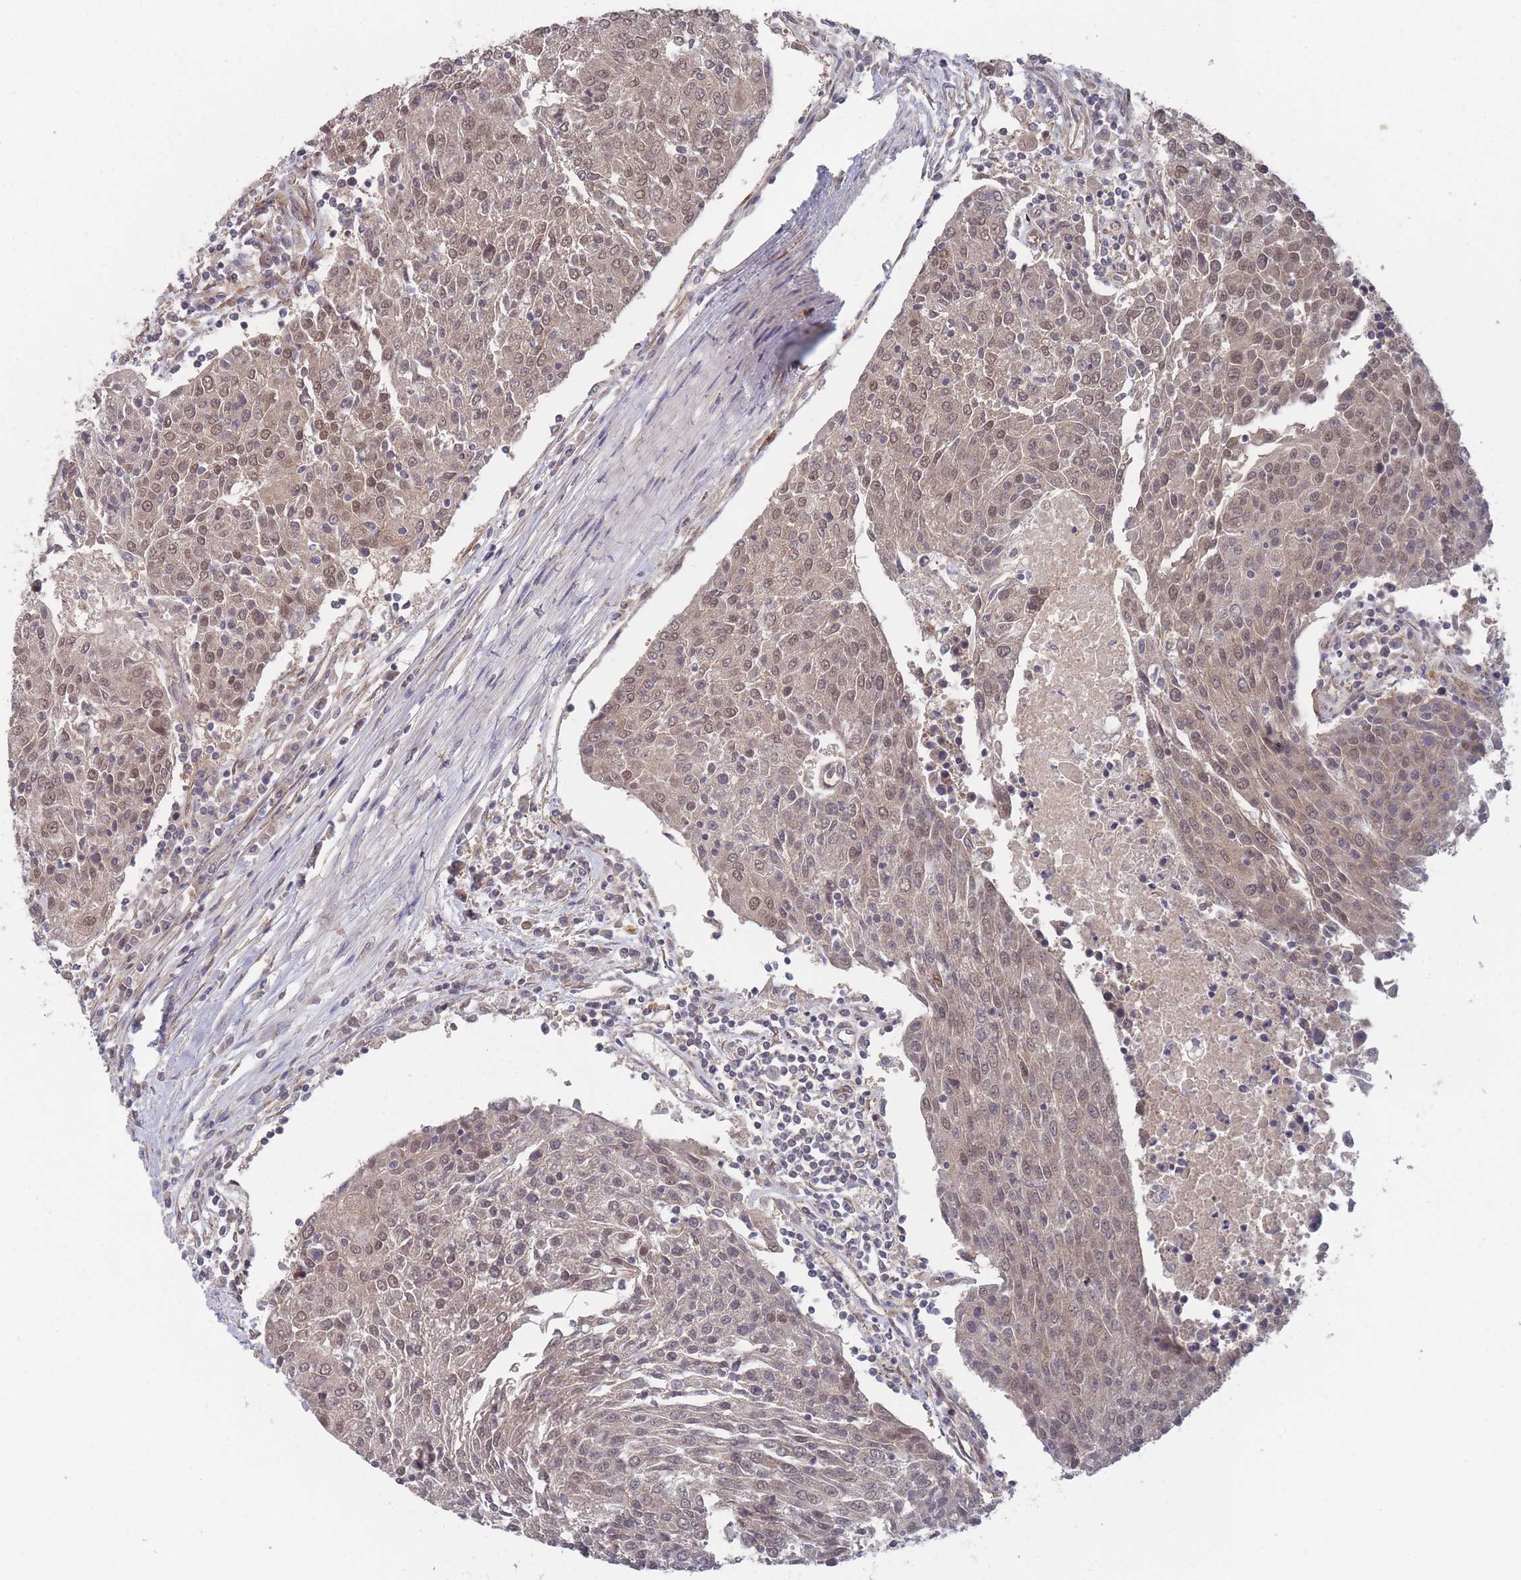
{"staining": {"intensity": "moderate", "quantity": ">75%", "location": "cytoplasmic/membranous,nuclear"}, "tissue": "urothelial cancer", "cell_type": "Tumor cells", "image_type": "cancer", "snomed": [{"axis": "morphology", "description": "Urothelial carcinoma, High grade"}, {"axis": "topography", "description": "Urinary bladder"}], "caption": "Protein positivity by IHC displays moderate cytoplasmic/membranous and nuclear staining in approximately >75% of tumor cells in urothelial cancer.", "gene": "CNTRL", "patient": {"sex": "female", "age": 85}}